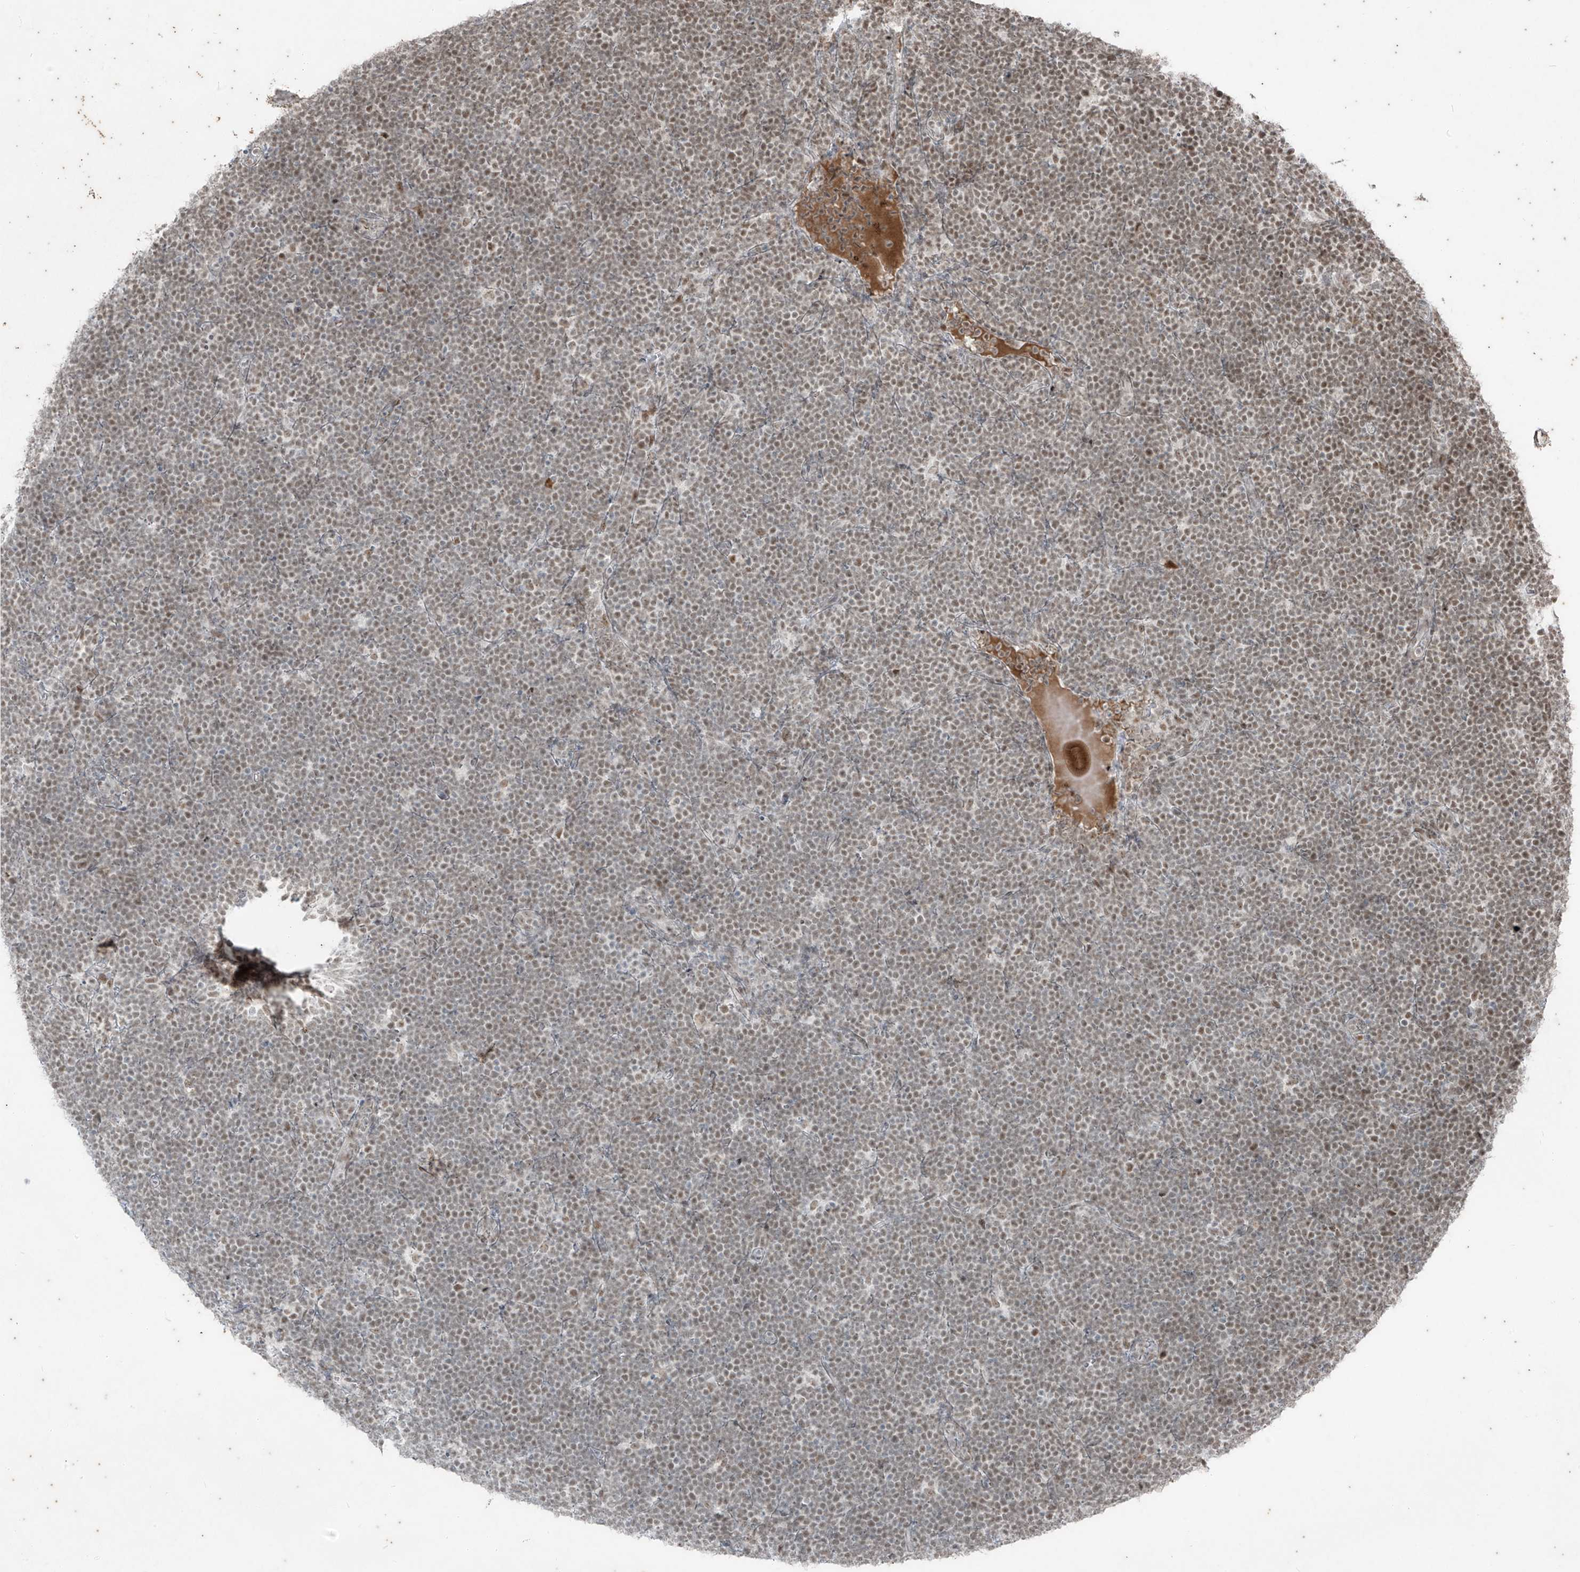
{"staining": {"intensity": "moderate", "quantity": "25%-75%", "location": "nuclear"}, "tissue": "lymphoma", "cell_type": "Tumor cells", "image_type": "cancer", "snomed": [{"axis": "morphology", "description": "Malignant lymphoma, non-Hodgkin's type, High grade"}, {"axis": "topography", "description": "Lymph node"}], "caption": "IHC image of neoplastic tissue: human malignant lymphoma, non-Hodgkin's type (high-grade) stained using immunohistochemistry demonstrates medium levels of moderate protein expression localized specifically in the nuclear of tumor cells, appearing as a nuclear brown color.", "gene": "ZNF354B", "patient": {"sex": "male", "age": 13}}